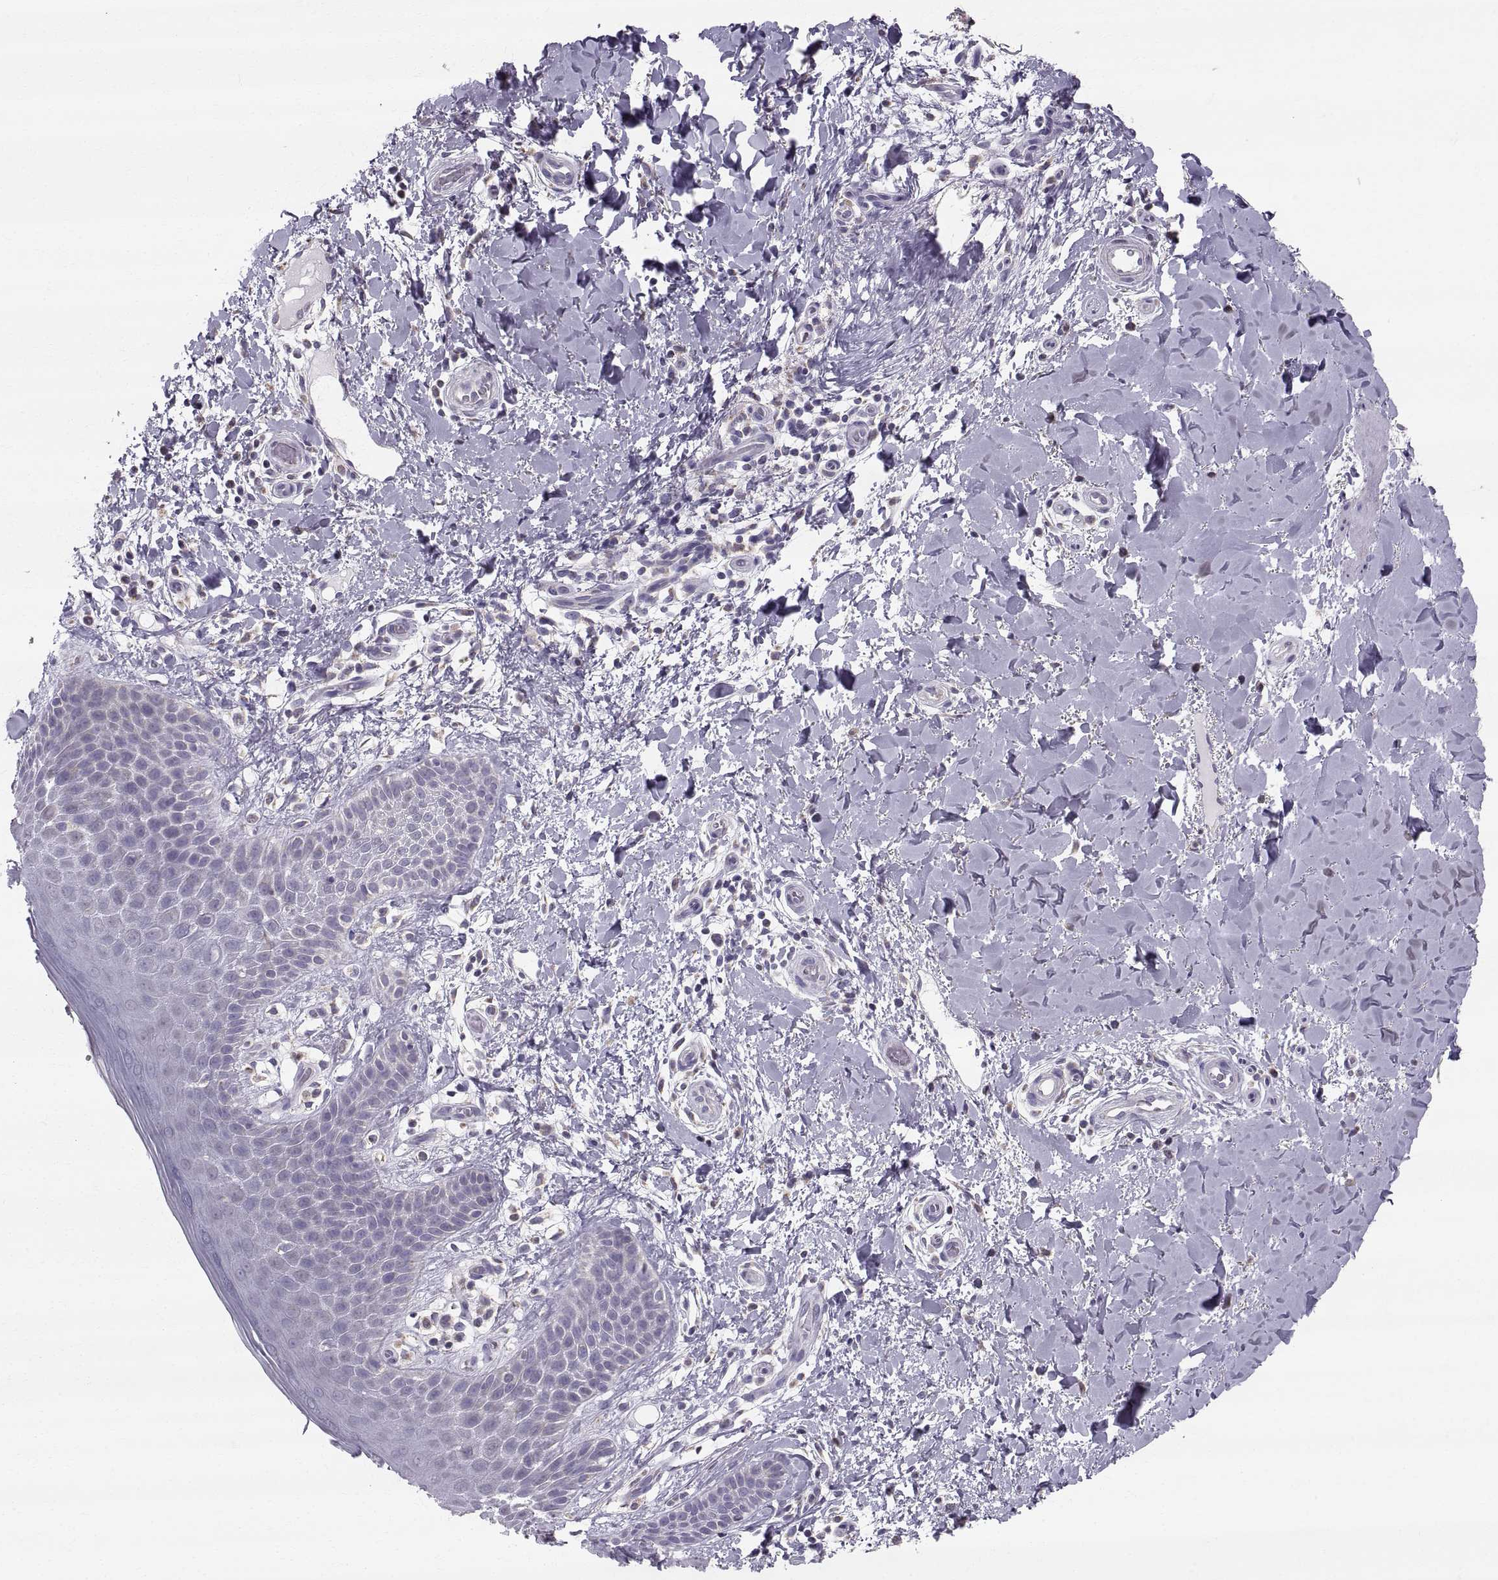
{"staining": {"intensity": "negative", "quantity": "none", "location": "none"}, "tissue": "skin", "cell_type": "Epidermal cells", "image_type": "normal", "snomed": [{"axis": "morphology", "description": "Normal tissue, NOS"}, {"axis": "topography", "description": "Anal"}], "caption": "Unremarkable skin was stained to show a protein in brown. There is no significant expression in epidermal cells.", "gene": "STMND1", "patient": {"sex": "male", "age": 36}}